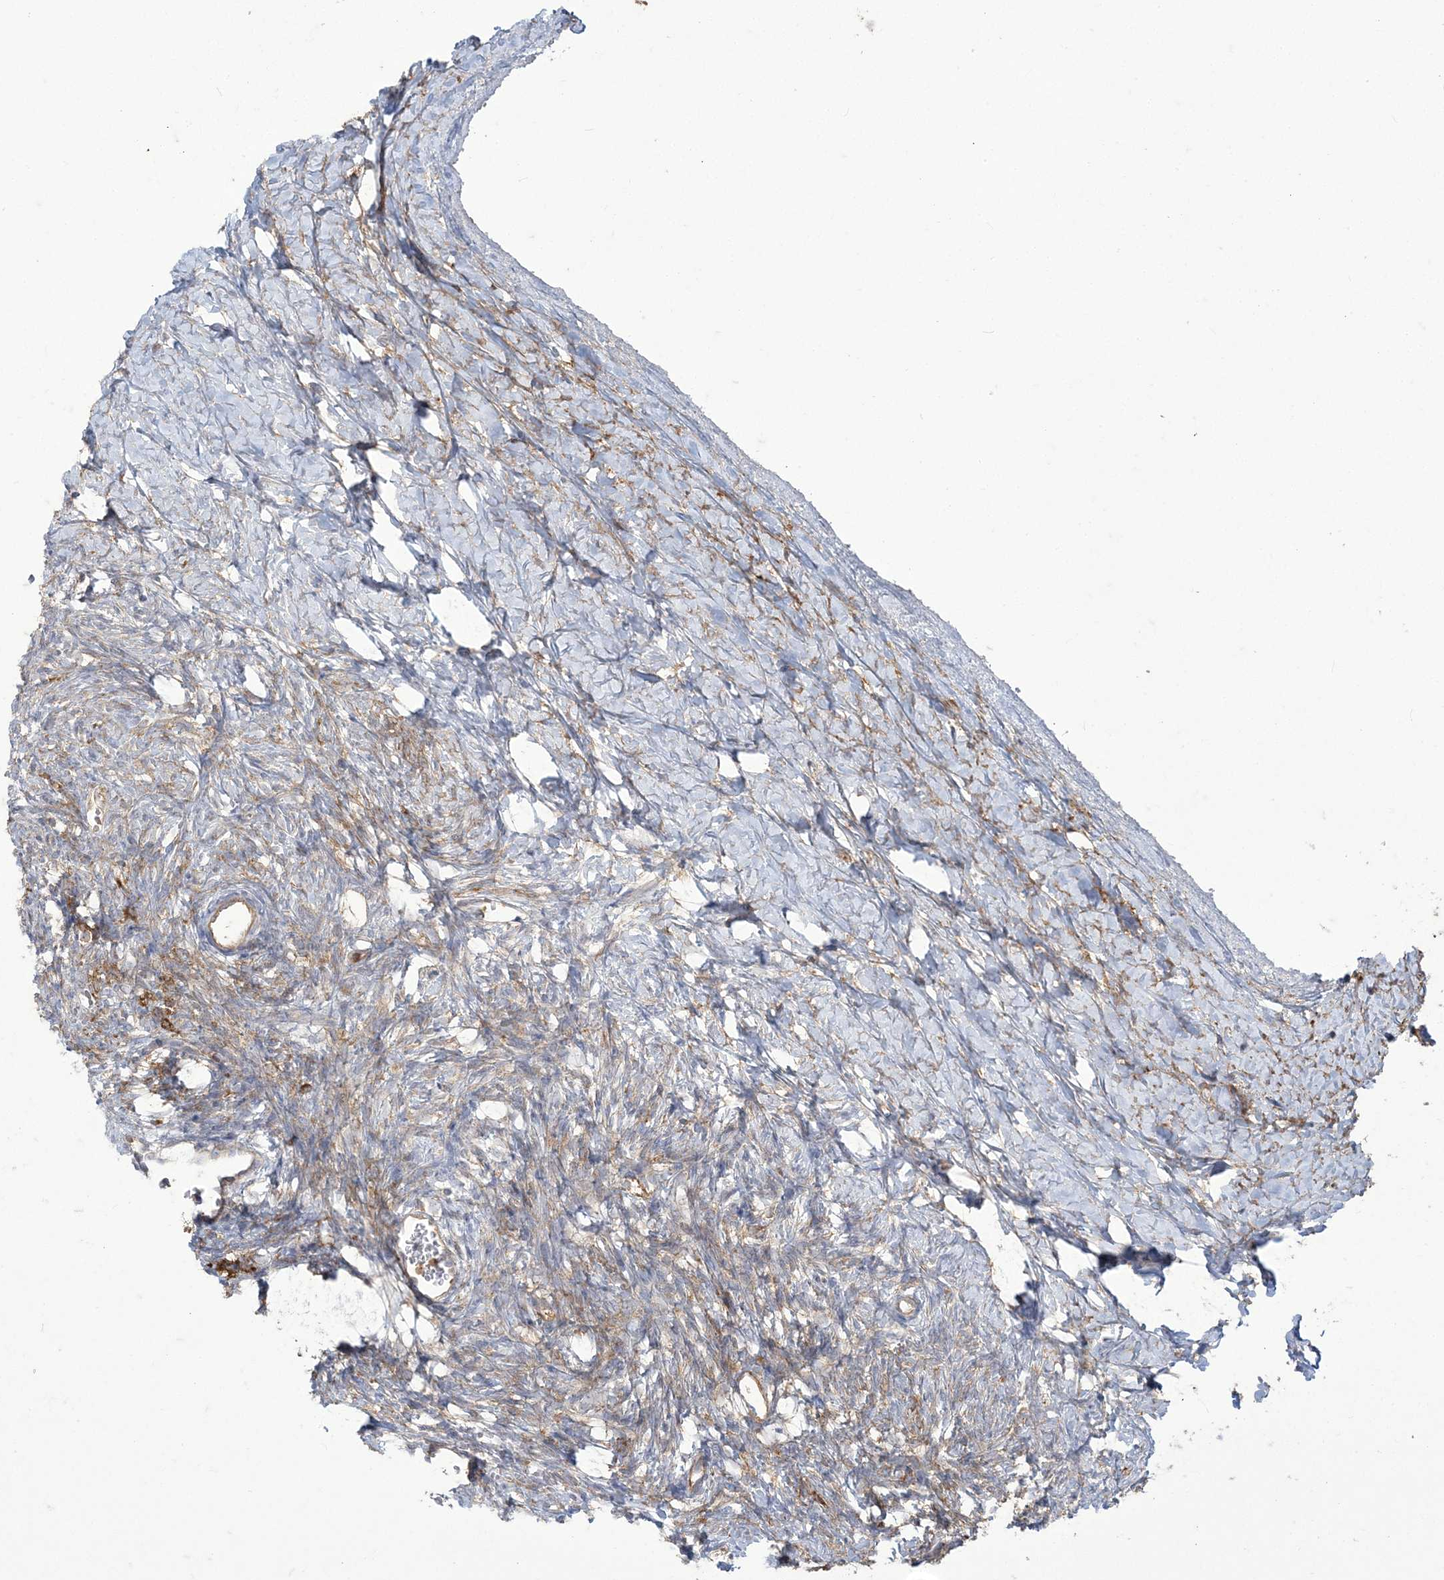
{"staining": {"intensity": "moderate", "quantity": "25%-75%", "location": "cytoplasmic/membranous"}, "tissue": "ovary", "cell_type": "Ovarian stroma cells", "image_type": "normal", "snomed": [{"axis": "morphology", "description": "Normal tissue, NOS"}, {"axis": "morphology", "description": "Developmental malformation"}, {"axis": "topography", "description": "Ovary"}], "caption": "The immunohistochemical stain labels moderate cytoplasmic/membranous expression in ovarian stroma cells of unremarkable ovary.", "gene": "DERL3", "patient": {"sex": "female", "age": 39}}